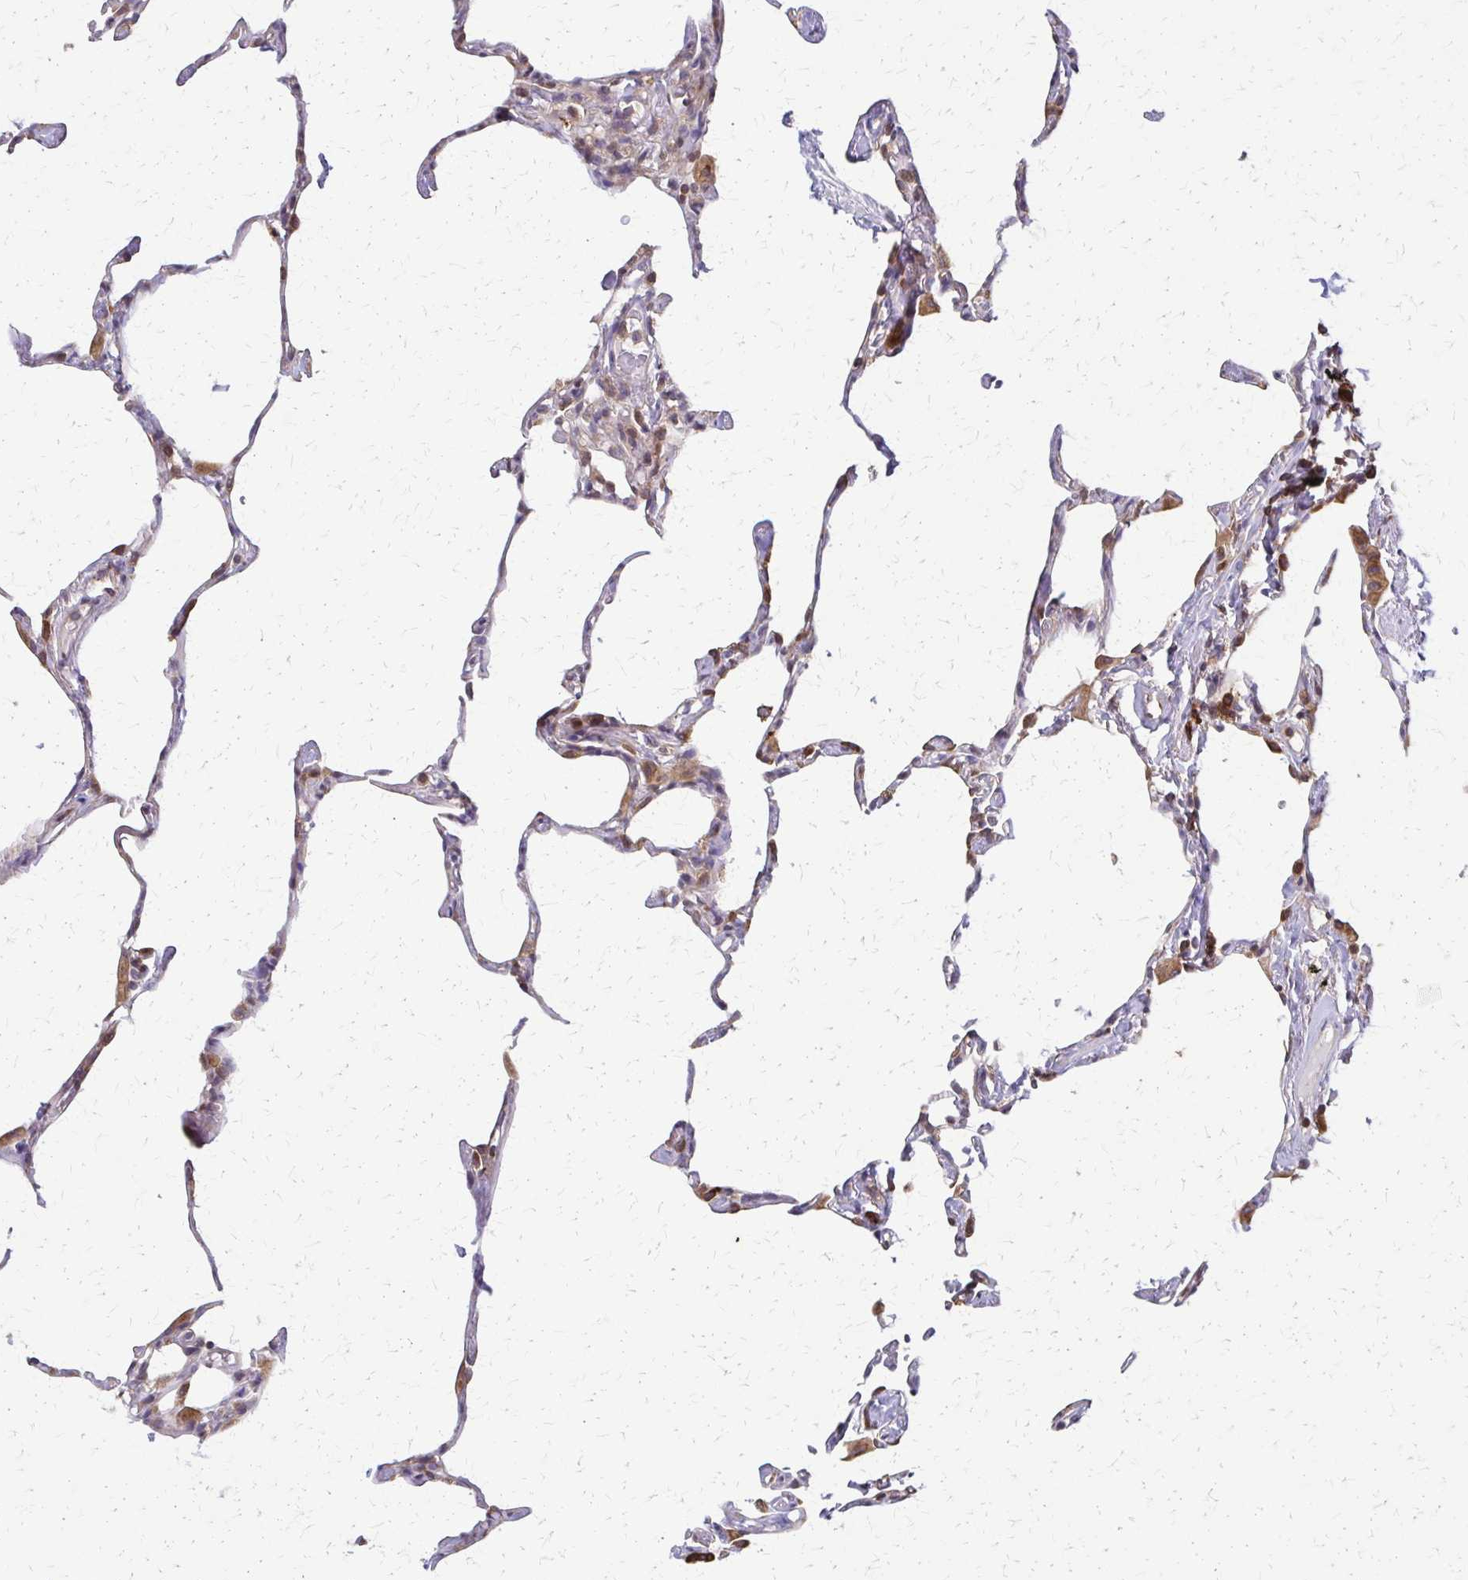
{"staining": {"intensity": "strong", "quantity": "25%-75%", "location": "cytoplasmic/membranous"}, "tissue": "lung", "cell_type": "Alveolar cells", "image_type": "normal", "snomed": [{"axis": "morphology", "description": "Normal tissue, NOS"}, {"axis": "topography", "description": "Lung"}], "caption": "This image demonstrates immunohistochemistry (IHC) staining of unremarkable human lung, with high strong cytoplasmic/membranous expression in about 25%-75% of alveolar cells.", "gene": "EEF2", "patient": {"sex": "male", "age": 65}}